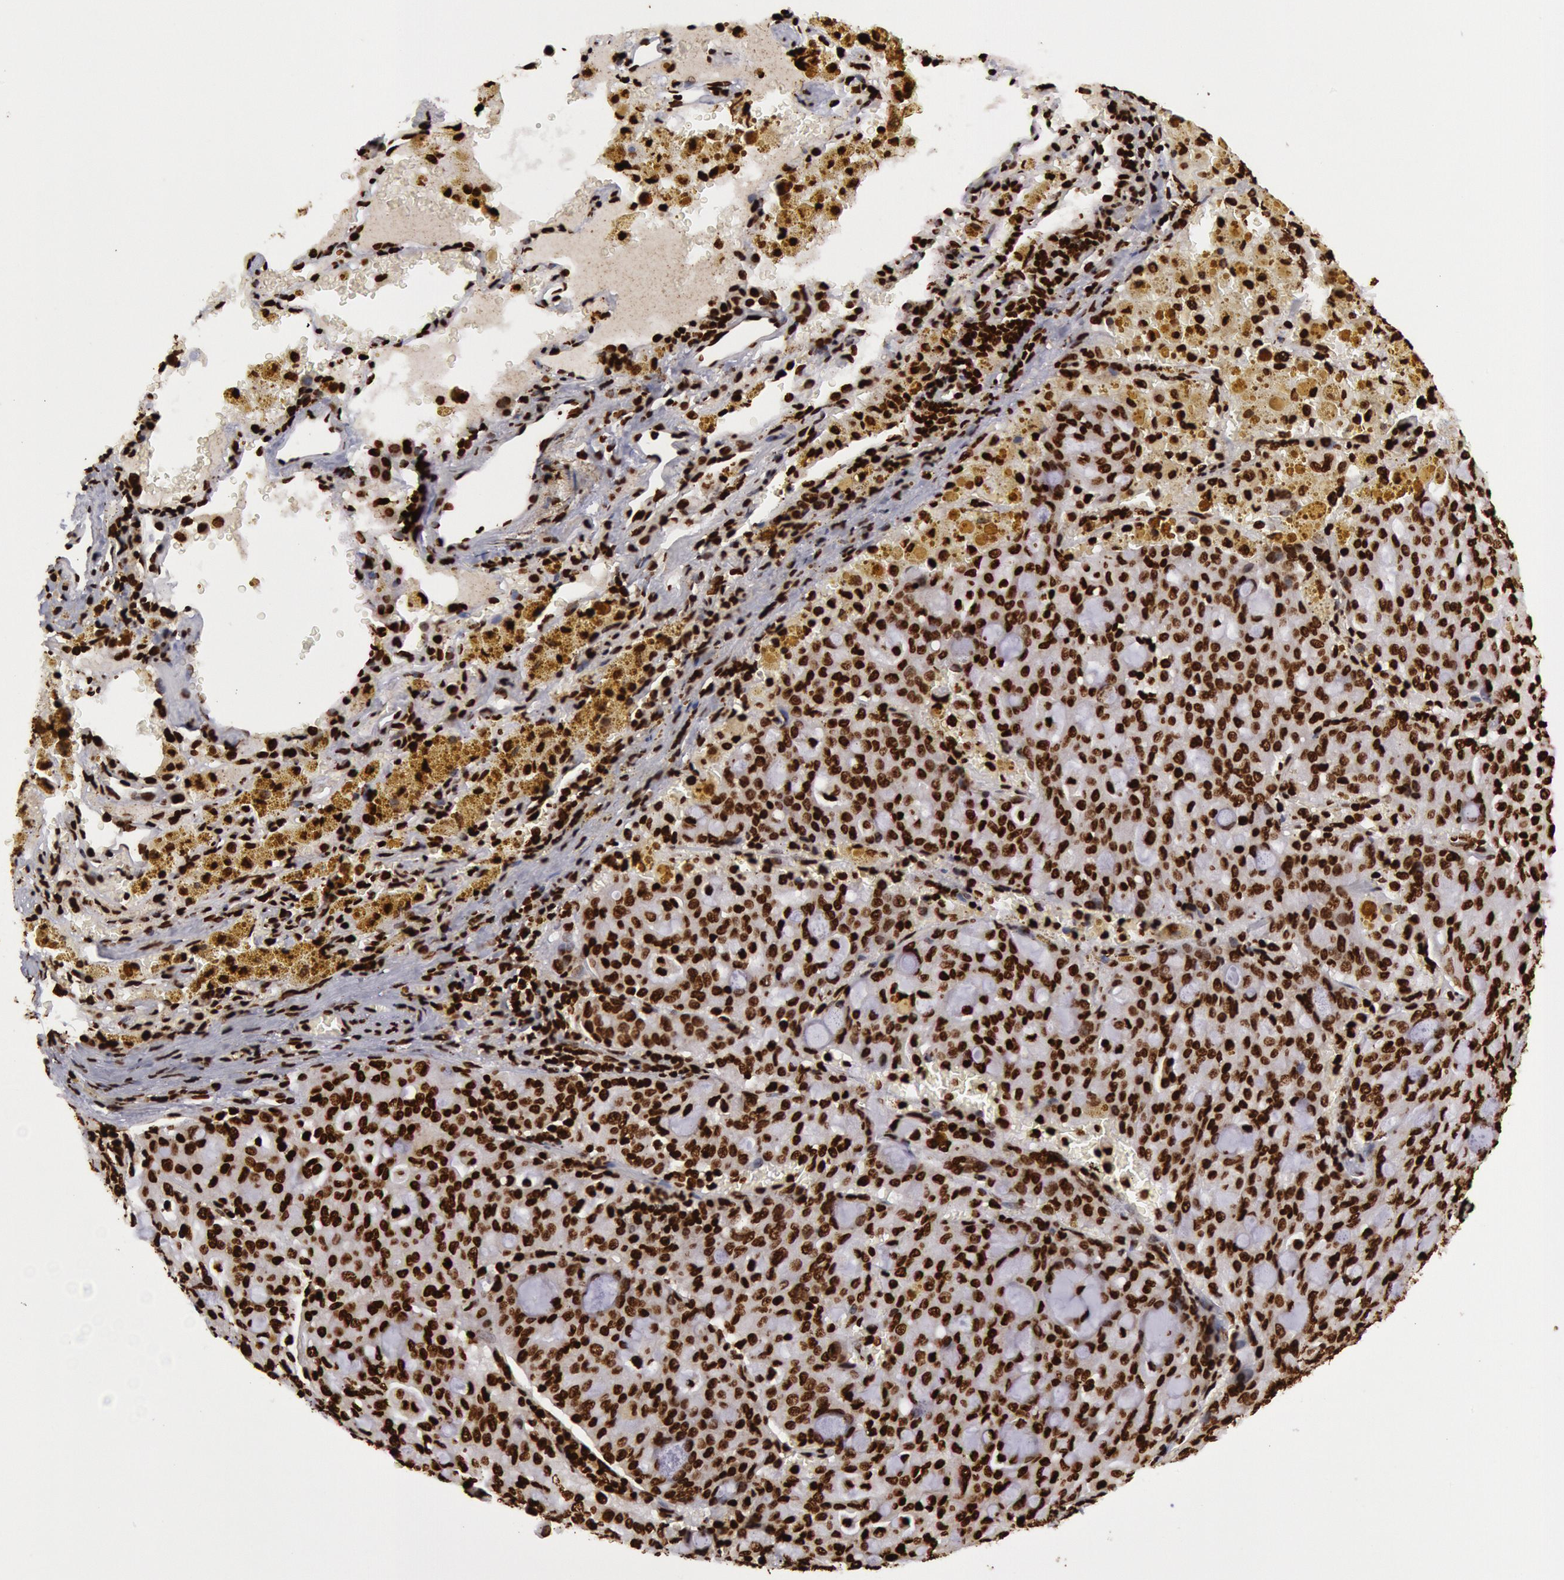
{"staining": {"intensity": "strong", "quantity": ">75%", "location": "nuclear"}, "tissue": "lung cancer", "cell_type": "Tumor cells", "image_type": "cancer", "snomed": [{"axis": "morphology", "description": "Adenocarcinoma, NOS"}, {"axis": "topography", "description": "Lung"}], "caption": "There is high levels of strong nuclear expression in tumor cells of lung cancer, as demonstrated by immunohistochemical staining (brown color).", "gene": "H3-4", "patient": {"sex": "female", "age": 44}}